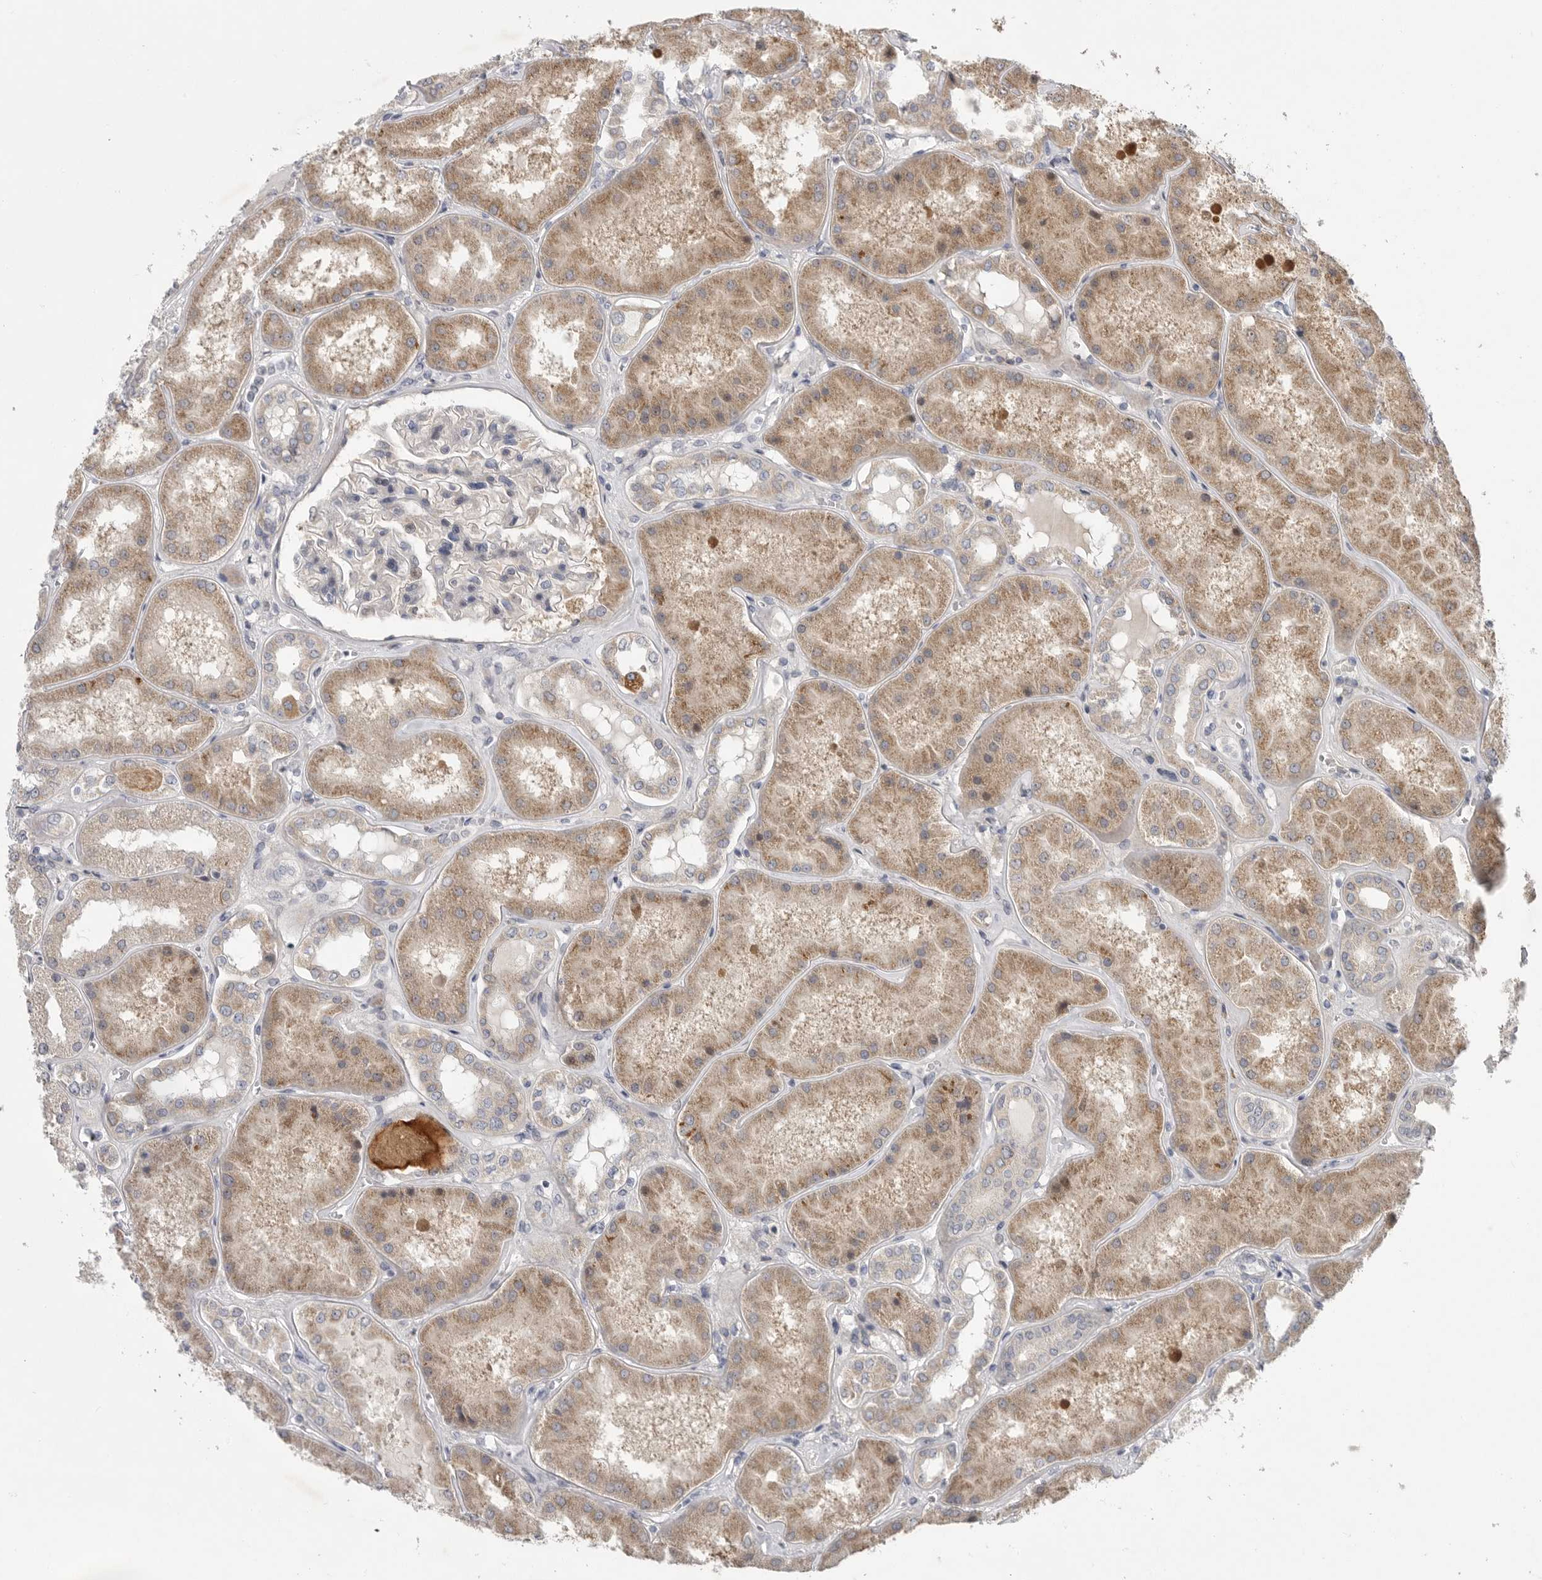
{"staining": {"intensity": "negative", "quantity": "none", "location": "none"}, "tissue": "kidney", "cell_type": "Cells in glomeruli", "image_type": "normal", "snomed": [{"axis": "morphology", "description": "Normal tissue, NOS"}, {"axis": "topography", "description": "Kidney"}], "caption": "An immunohistochemistry photomicrograph of normal kidney is shown. There is no staining in cells in glomeruli of kidney. The staining was performed using DAB (3,3'-diaminobenzidine) to visualize the protein expression in brown, while the nuclei were stained in blue with hematoxylin (Magnification: 20x).", "gene": "FBXO43", "patient": {"sex": "female", "age": 56}}